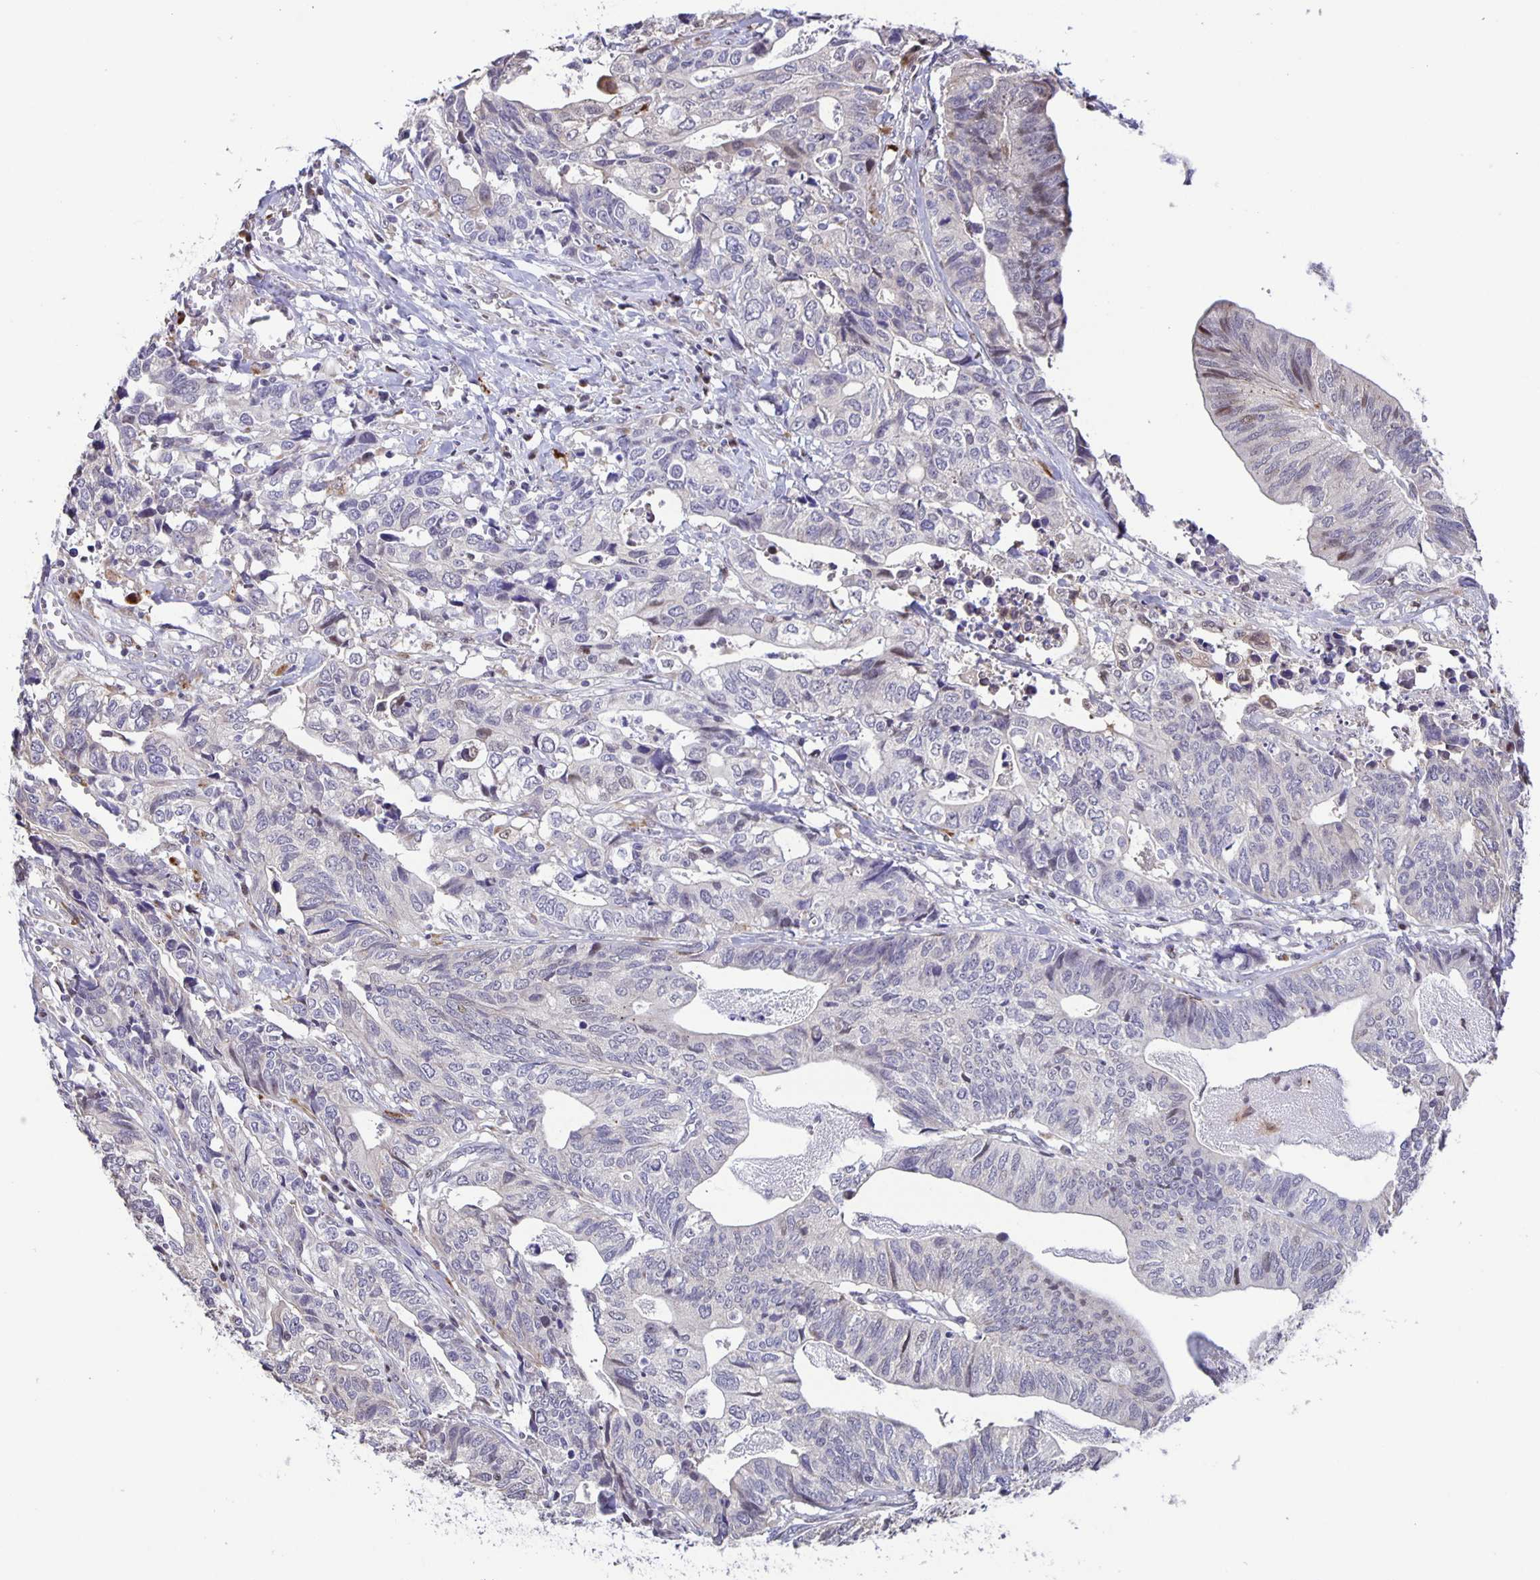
{"staining": {"intensity": "negative", "quantity": "none", "location": "none"}, "tissue": "stomach cancer", "cell_type": "Tumor cells", "image_type": "cancer", "snomed": [{"axis": "morphology", "description": "Adenocarcinoma, NOS"}, {"axis": "topography", "description": "Stomach, upper"}], "caption": "An IHC micrograph of stomach adenocarcinoma is shown. There is no staining in tumor cells of stomach adenocarcinoma. (DAB (3,3'-diaminobenzidine) IHC, high magnification).", "gene": "MAPK12", "patient": {"sex": "female", "age": 67}}